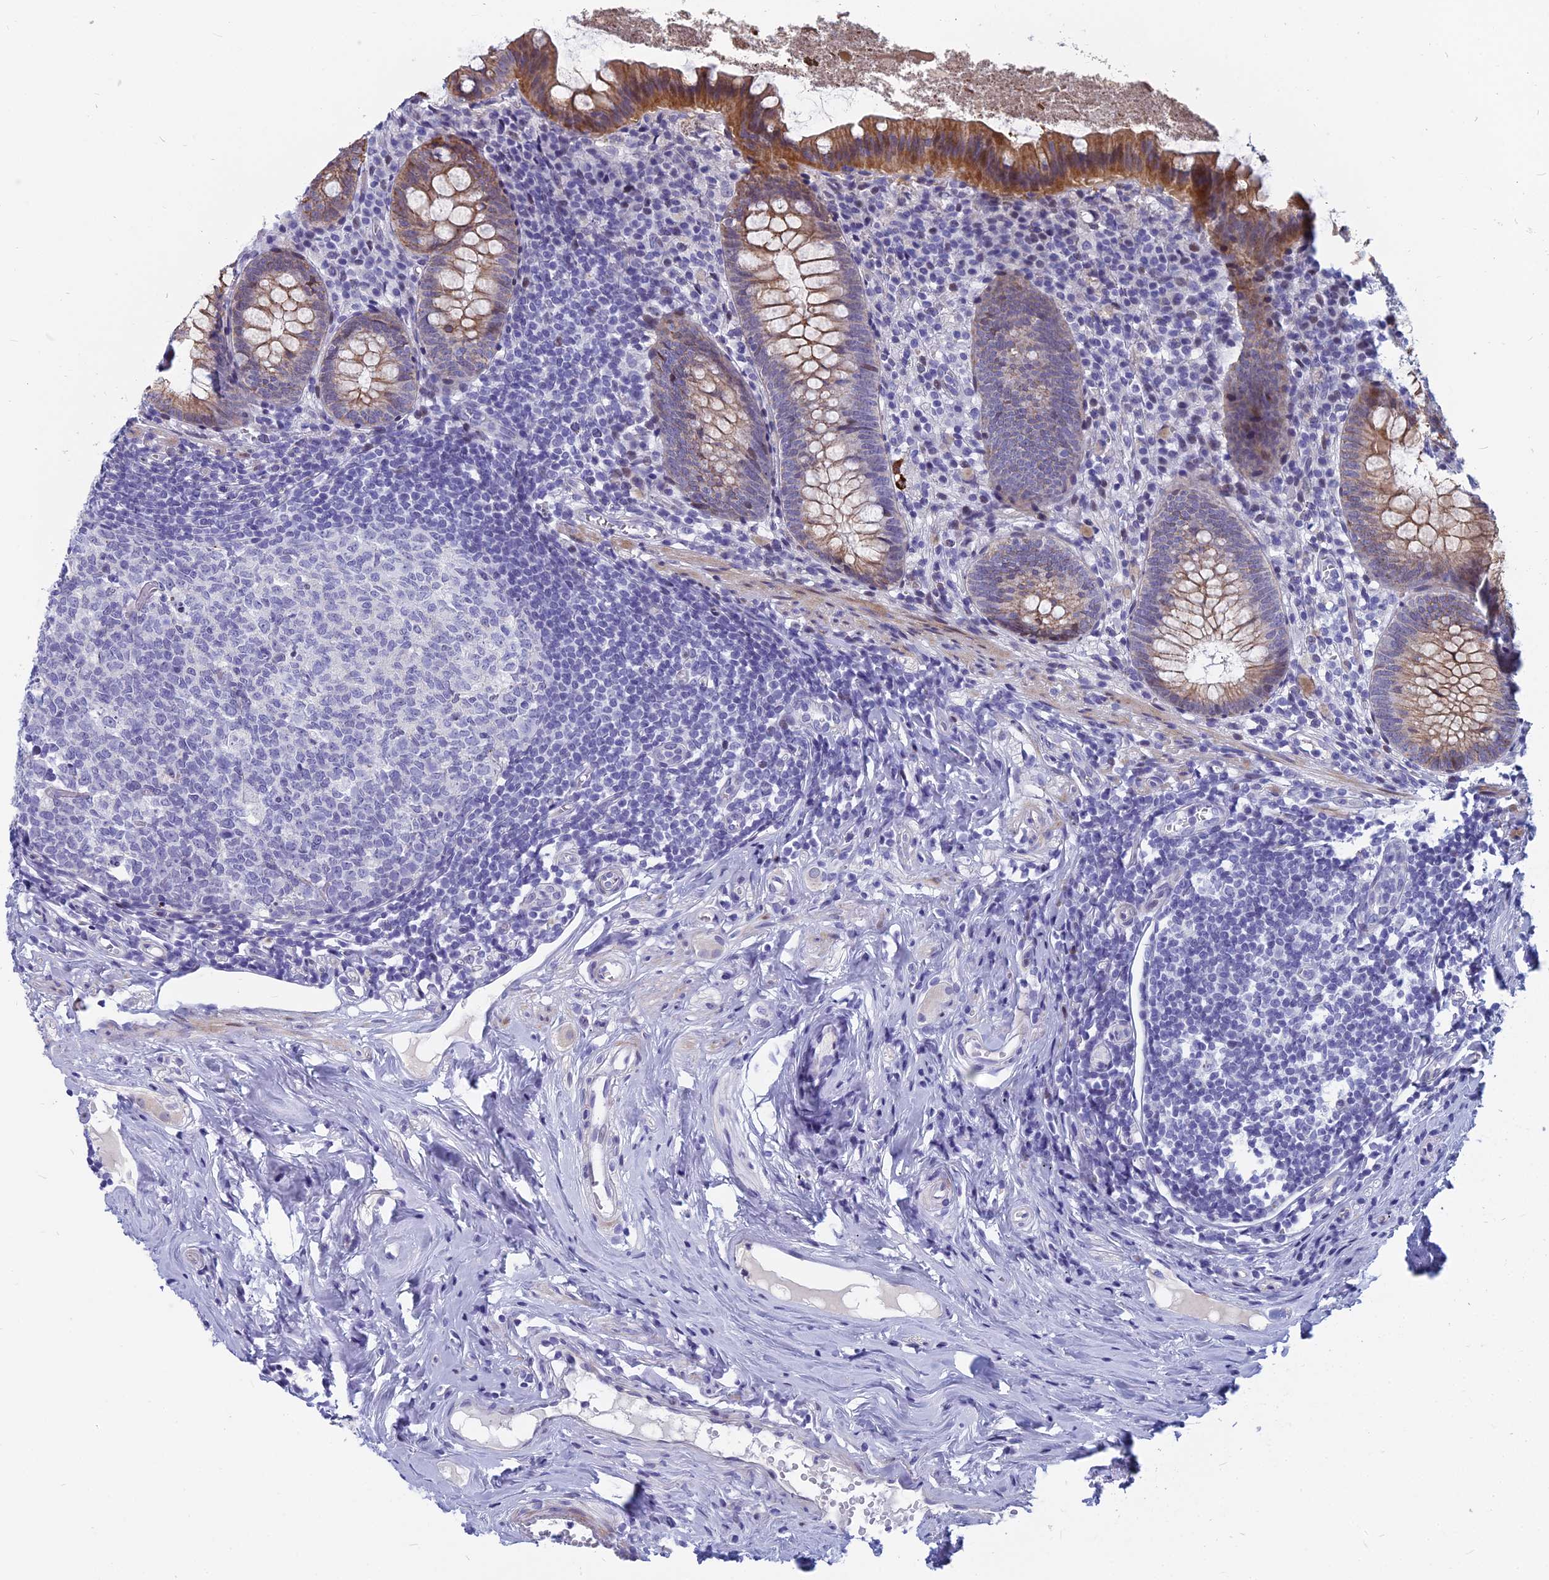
{"staining": {"intensity": "moderate", "quantity": ">75%", "location": "cytoplasmic/membranous"}, "tissue": "appendix", "cell_type": "Glandular cells", "image_type": "normal", "snomed": [{"axis": "morphology", "description": "Normal tissue, NOS"}, {"axis": "topography", "description": "Appendix"}], "caption": "Appendix stained with DAB IHC shows medium levels of moderate cytoplasmic/membranous positivity in about >75% of glandular cells.", "gene": "MYBPC2", "patient": {"sex": "female", "age": 51}}